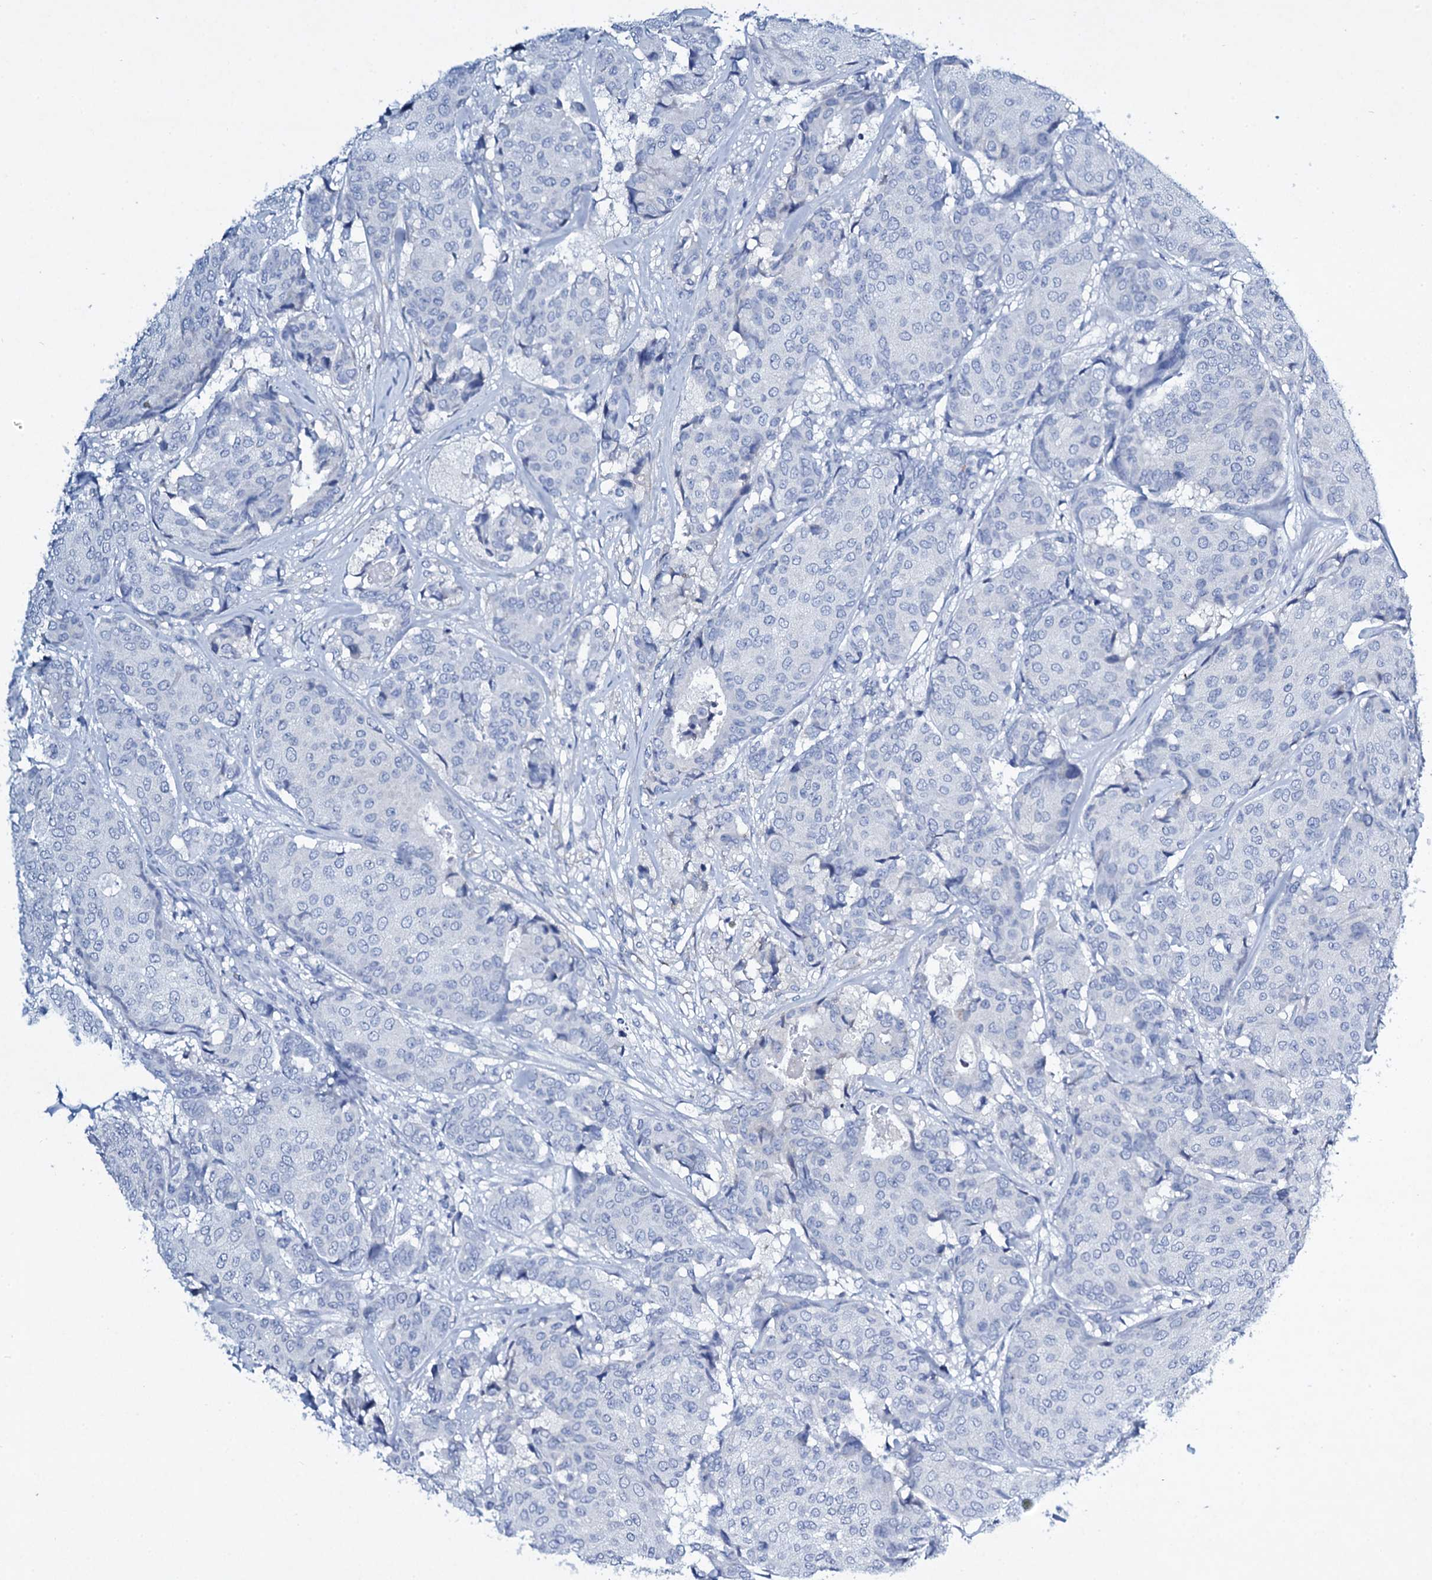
{"staining": {"intensity": "negative", "quantity": "none", "location": "none"}, "tissue": "breast cancer", "cell_type": "Tumor cells", "image_type": "cancer", "snomed": [{"axis": "morphology", "description": "Duct carcinoma"}, {"axis": "topography", "description": "Breast"}], "caption": "The image displays no significant expression in tumor cells of infiltrating ductal carcinoma (breast).", "gene": "TPGS2", "patient": {"sex": "female", "age": 75}}